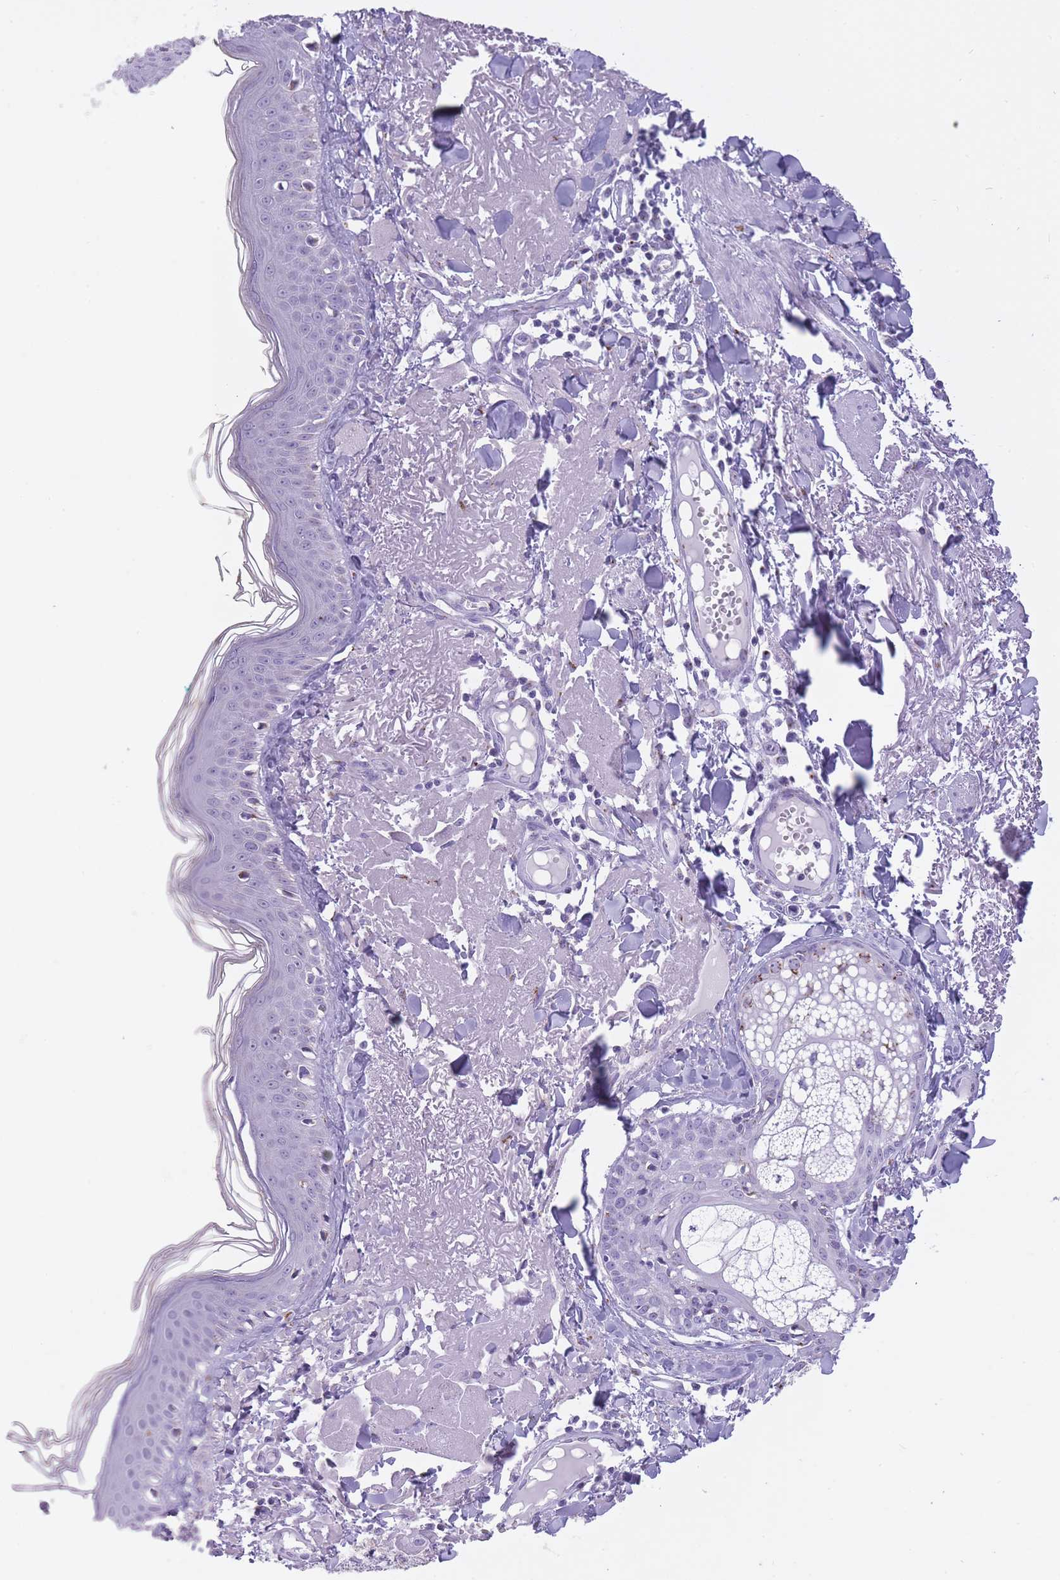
{"staining": {"intensity": "negative", "quantity": "none", "location": "none"}, "tissue": "skin", "cell_type": "Fibroblasts", "image_type": "normal", "snomed": [{"axis": "morphology", "description": "Normal tissue, NOS"}, {"axis": "morphology", "description": "Malignant melanoma, NOS"}, {"axis": "topography", "description": "Skin"}], "caption": "Micrograph shows no protein expression in fibroblasts of unremarkable skin. The staining is performed using DAB brown chromogen with nuclei counter-stained in using hematoxylin.", "gene": "B4GALT2", "patient": {"sex": "male", "age": 80}}